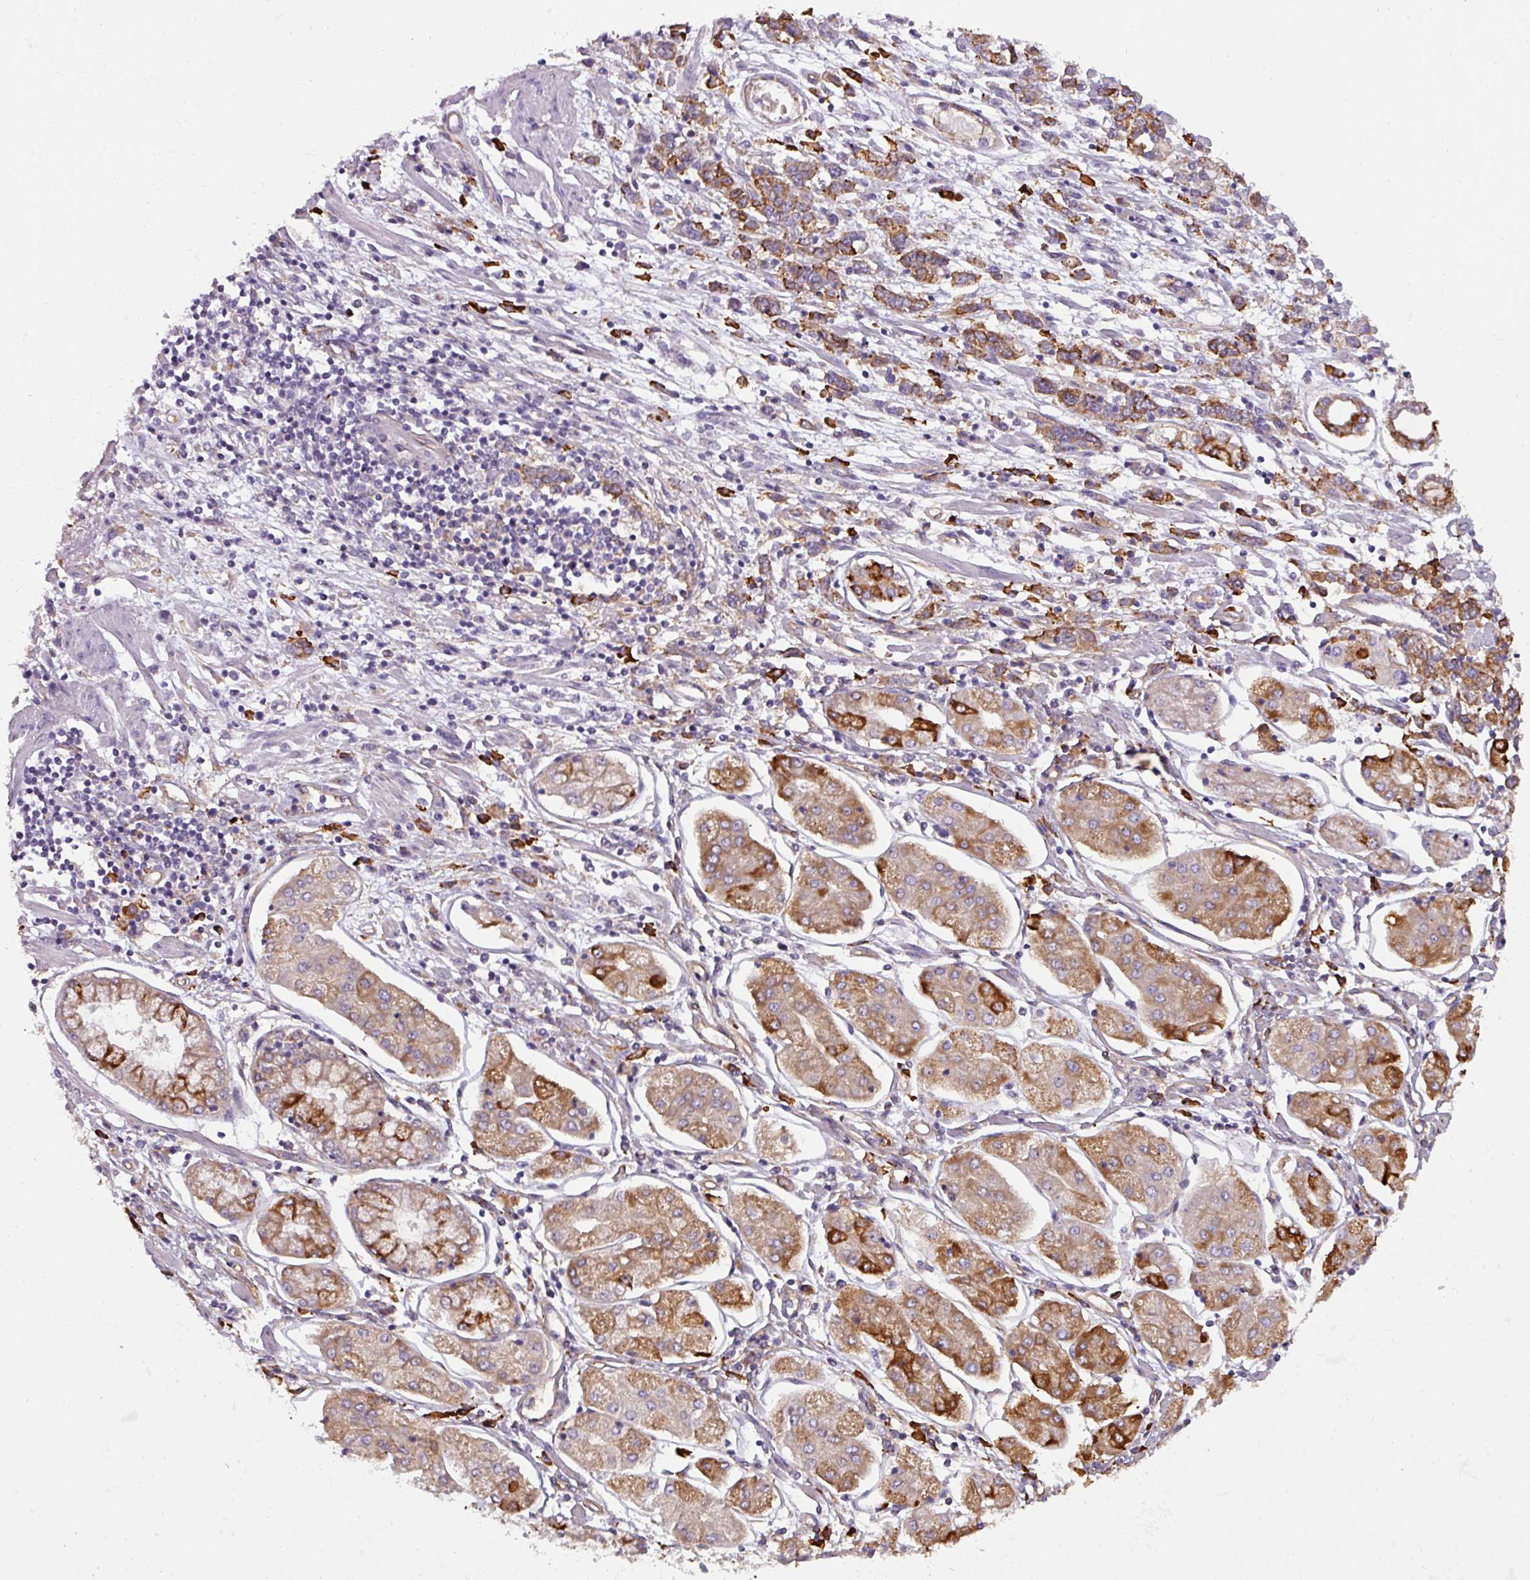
{"staining": {"intensity": "strong", "quantity": ">75%", "location": "cytoplasmic/membranous"}, "tissue": "stomach cancer", "cell_type": "Tumor cells", "image_type": "cancer", "snomed": [{"axis": "morphology", "description": "Adenocarcinoma, NOS"}, {"axis": "topography", "description": "Stomach"}], "caption": "A high-resolution micrograph shows immunohistochemistry staining of stomach cancer (adenocarcinoma), which shows strong cytoplasmic/membranous expression in about >75% of tumor cells. (Stains: DAB (3,3'-diaminobenzidine) in brown, nuclei in blue, Microscopy: brightfield microscopy at high magnification).", "gene": "BUD23", "patient": {"sex": "female", "age": 76}}